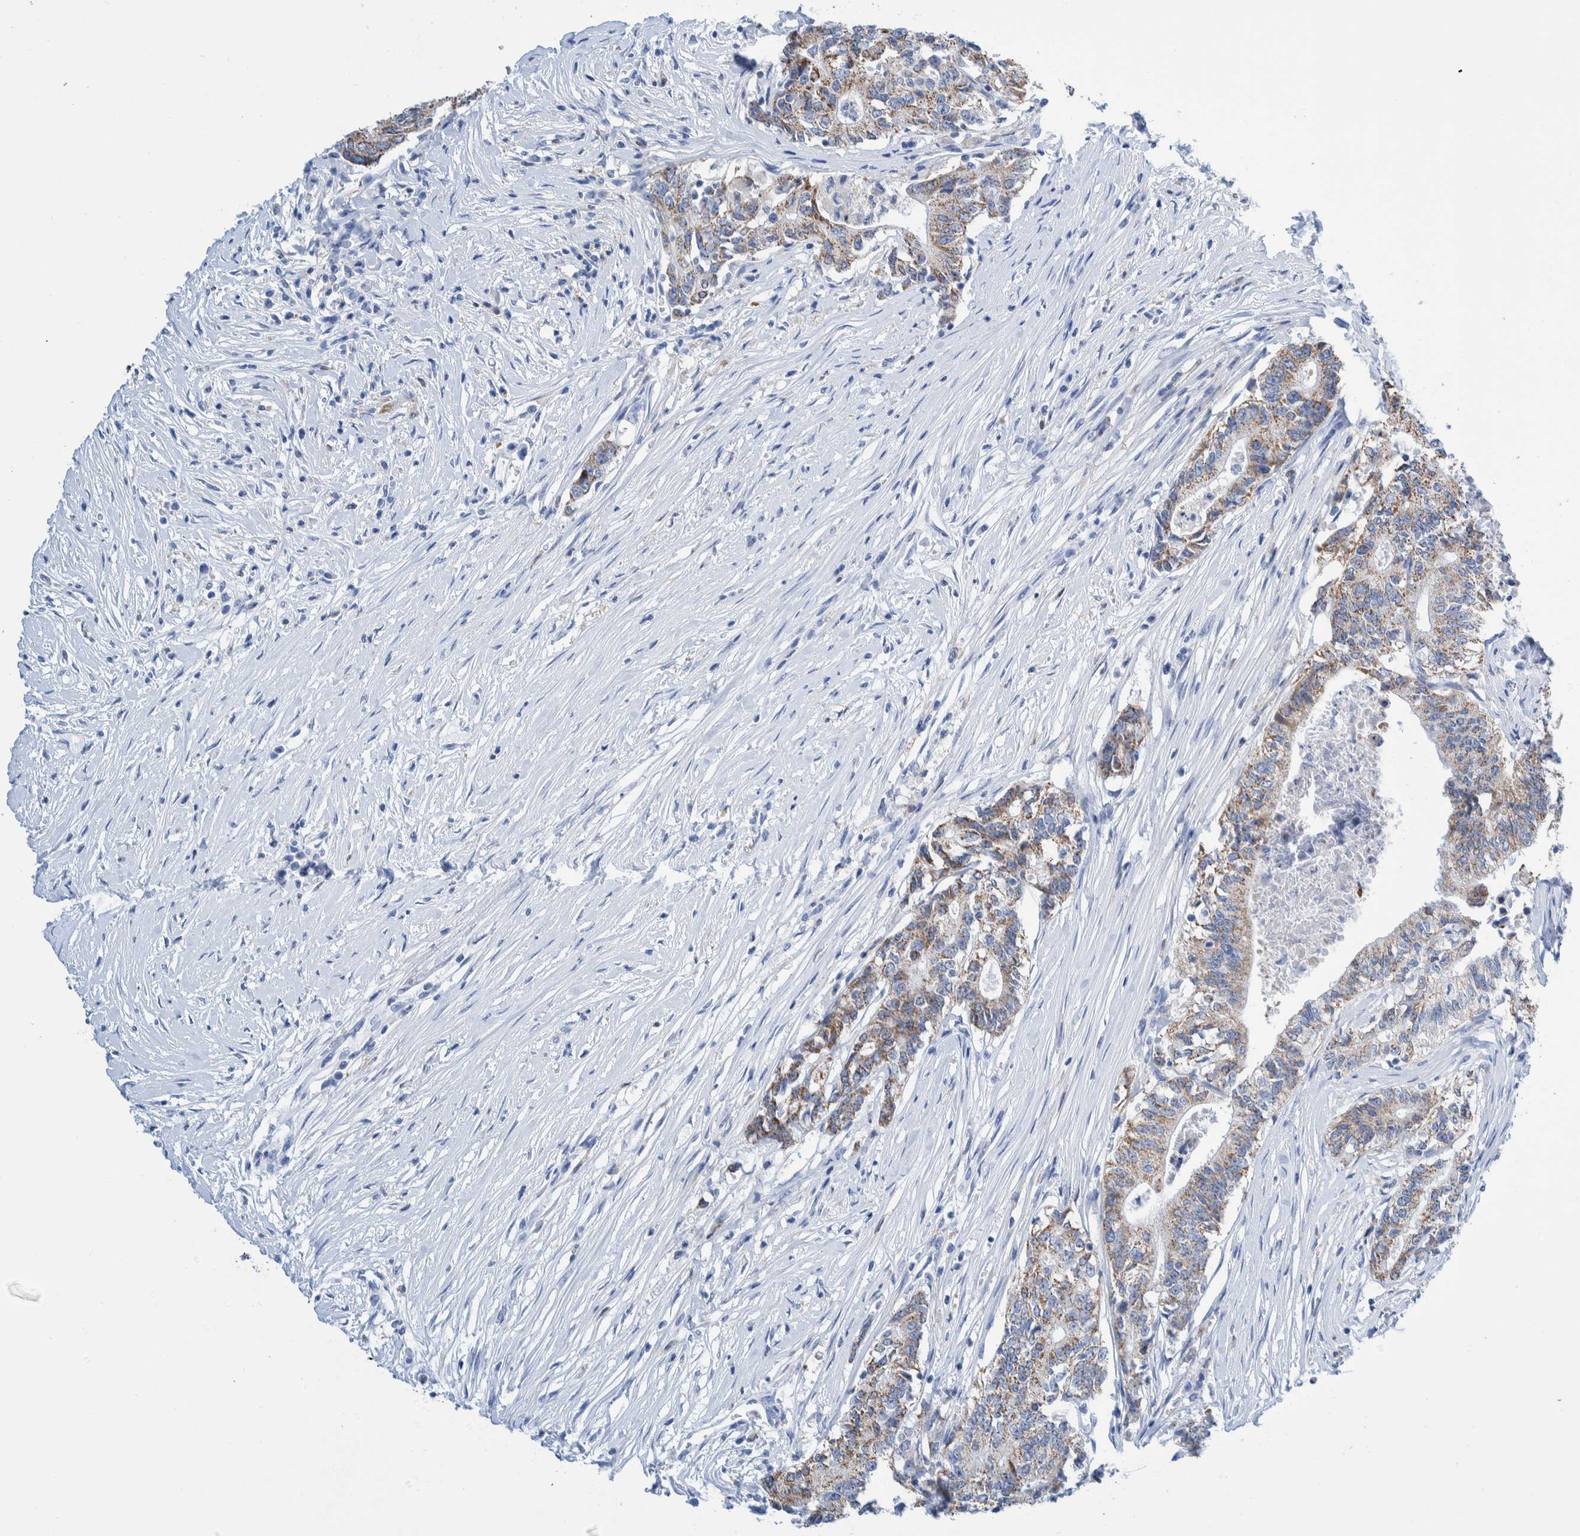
{"staining": {"intensity": "weak", "quantity": "25%-75%", "location": "cytoplasmic/membranous"}, "tissue": "colorectal cancer", "cell_type": "Tumor cells", "image_type": "cancer", "snomed": [{"axis": "morphology", "description": "Adenocarcinoma, NOS"}, {"axis": "topography", "description": "Colon"}], "caption": "A histopathology image of colorectal cancer (adenocarcinoma) stained for a protein displays weak cytoplasmic/membranous brown staining in tumor cells.", "gene": "KRT14", "patient": {"sex": "female", "age": 77}}